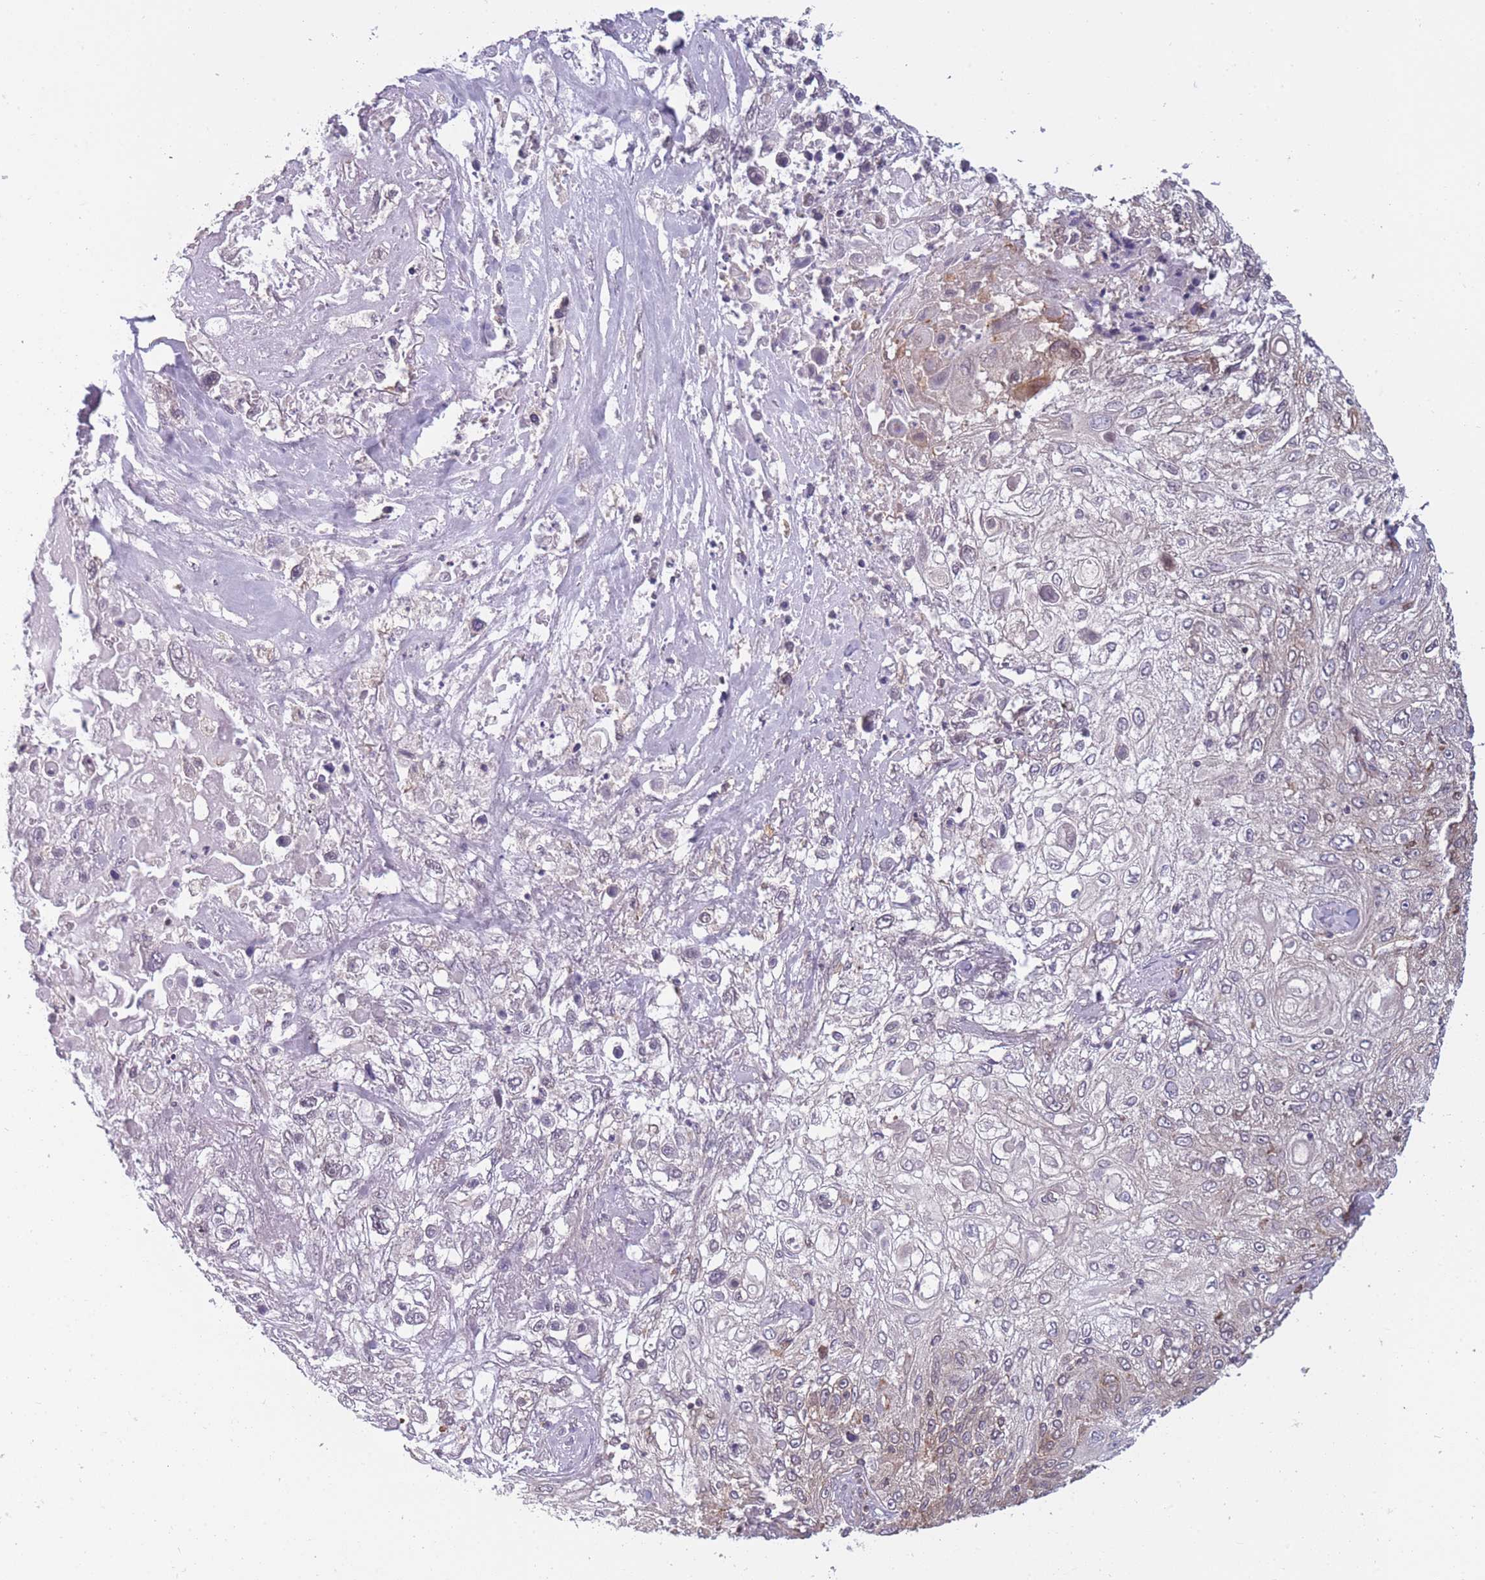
{"staining": {"intensity": "weak", "quantity": "25%-75%", "location": "cytoplasmic/membranous"}, "tissue": "lung cancer", "cell_type": "Tumor cells", "image_type": "cancer", "snomed": [{"axis": "morphology", "description": "Squamous cell carcinoma, NOS"}, {"axis": "topography", "description": "Lung"}], "caption": "Lung cancer was stained to show a protein in brown. There is low levels of weak cytoplasmic/membranous staining in about 25%-75% of tumor cells.", "gene": "TMEM121", "patient": {"sex": "female", "age": 69}}